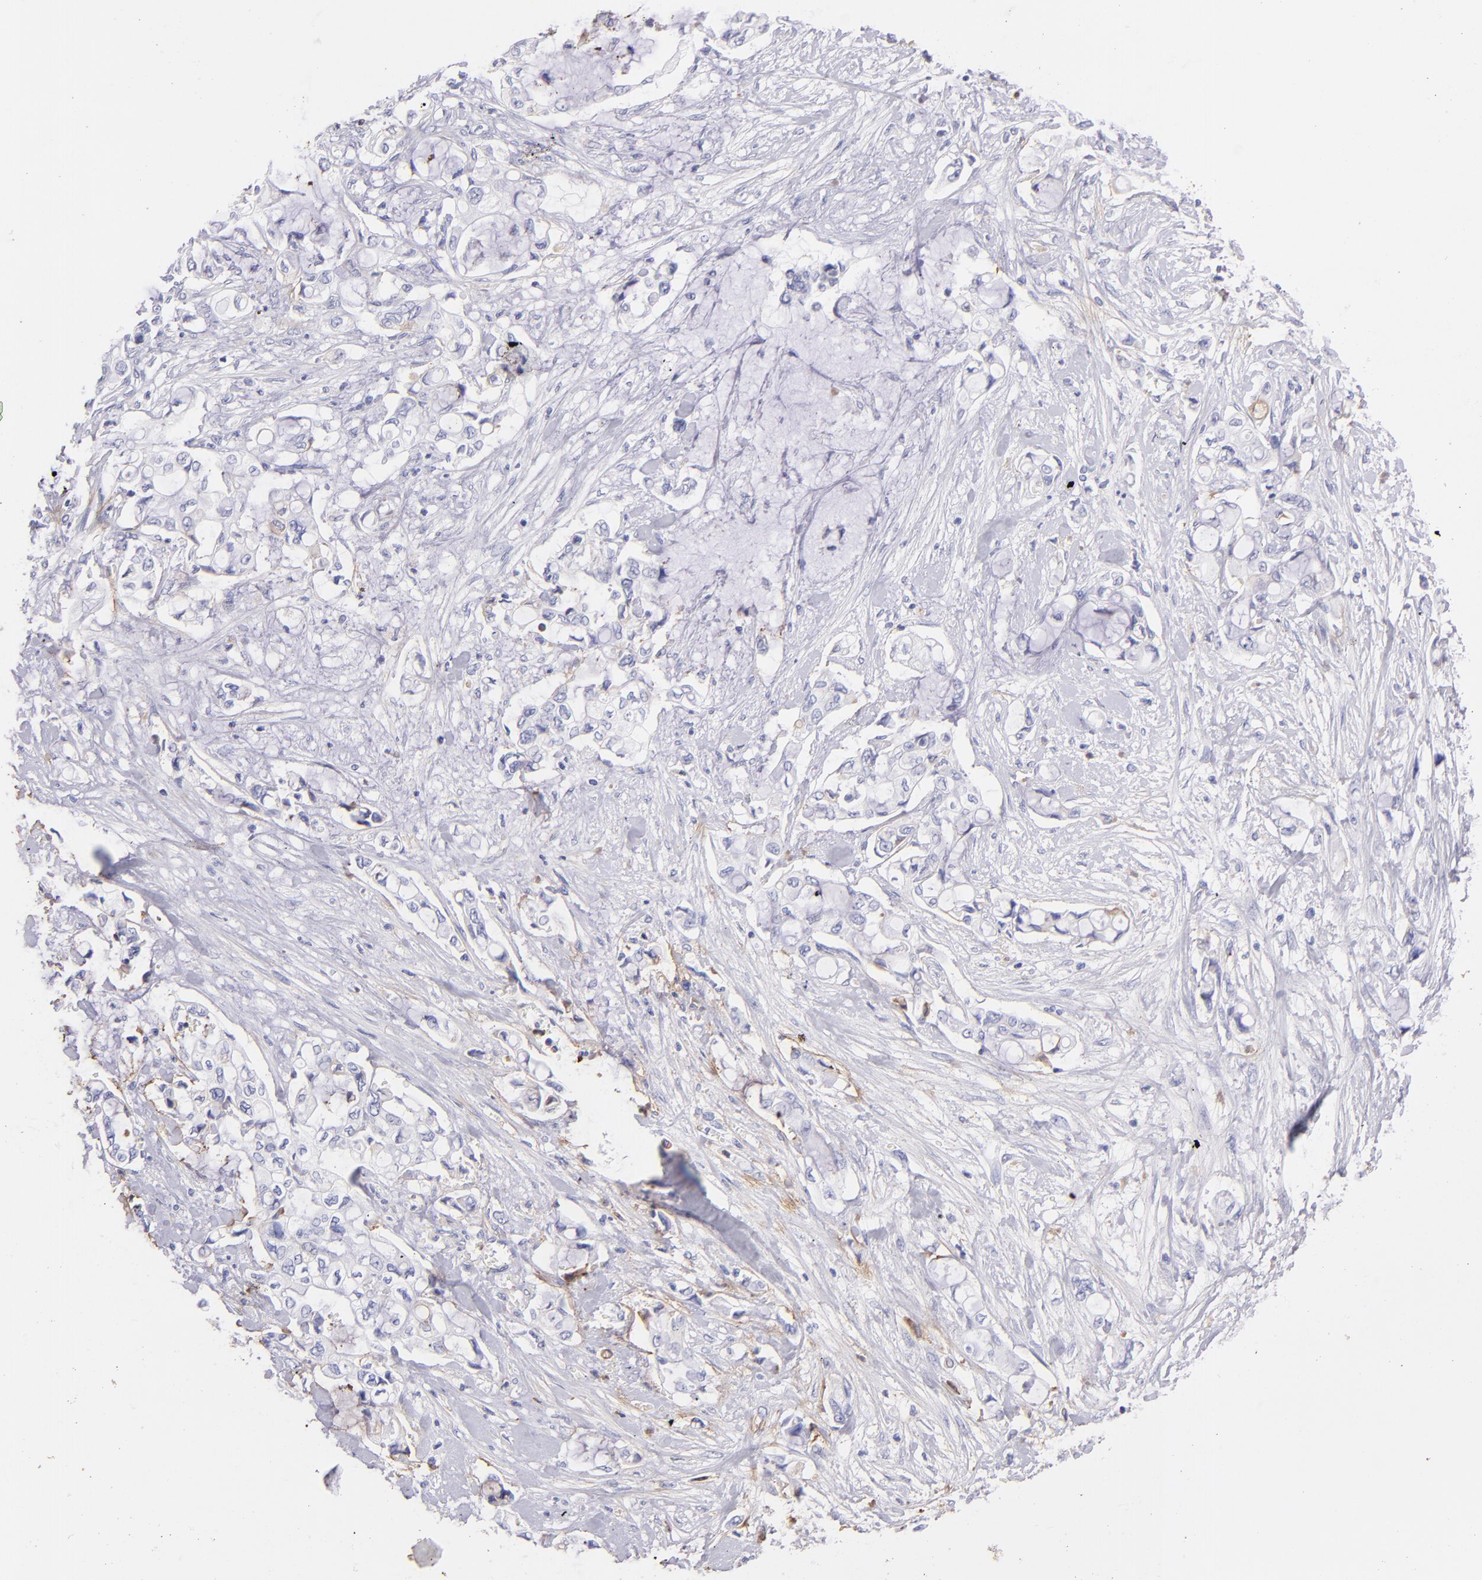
{"staining": {"intensity": "negative", "quantity": "none", "location": "none"}, "tissue": "pancreatic cancer", "cell_type": "Tumor cells", "image_type": "cancer", "snomed": [{"axis": "morphology", "description": "Adenocarcinoma, NOS"}, {"axis": "topography", "description": "Pancreas"}], "caption": "The micrograph displays no staining of tumor cells in adenocarcinoma (pancreatic).", "gene": "FGB", "patient": {"sex": "female", "age": 70}}